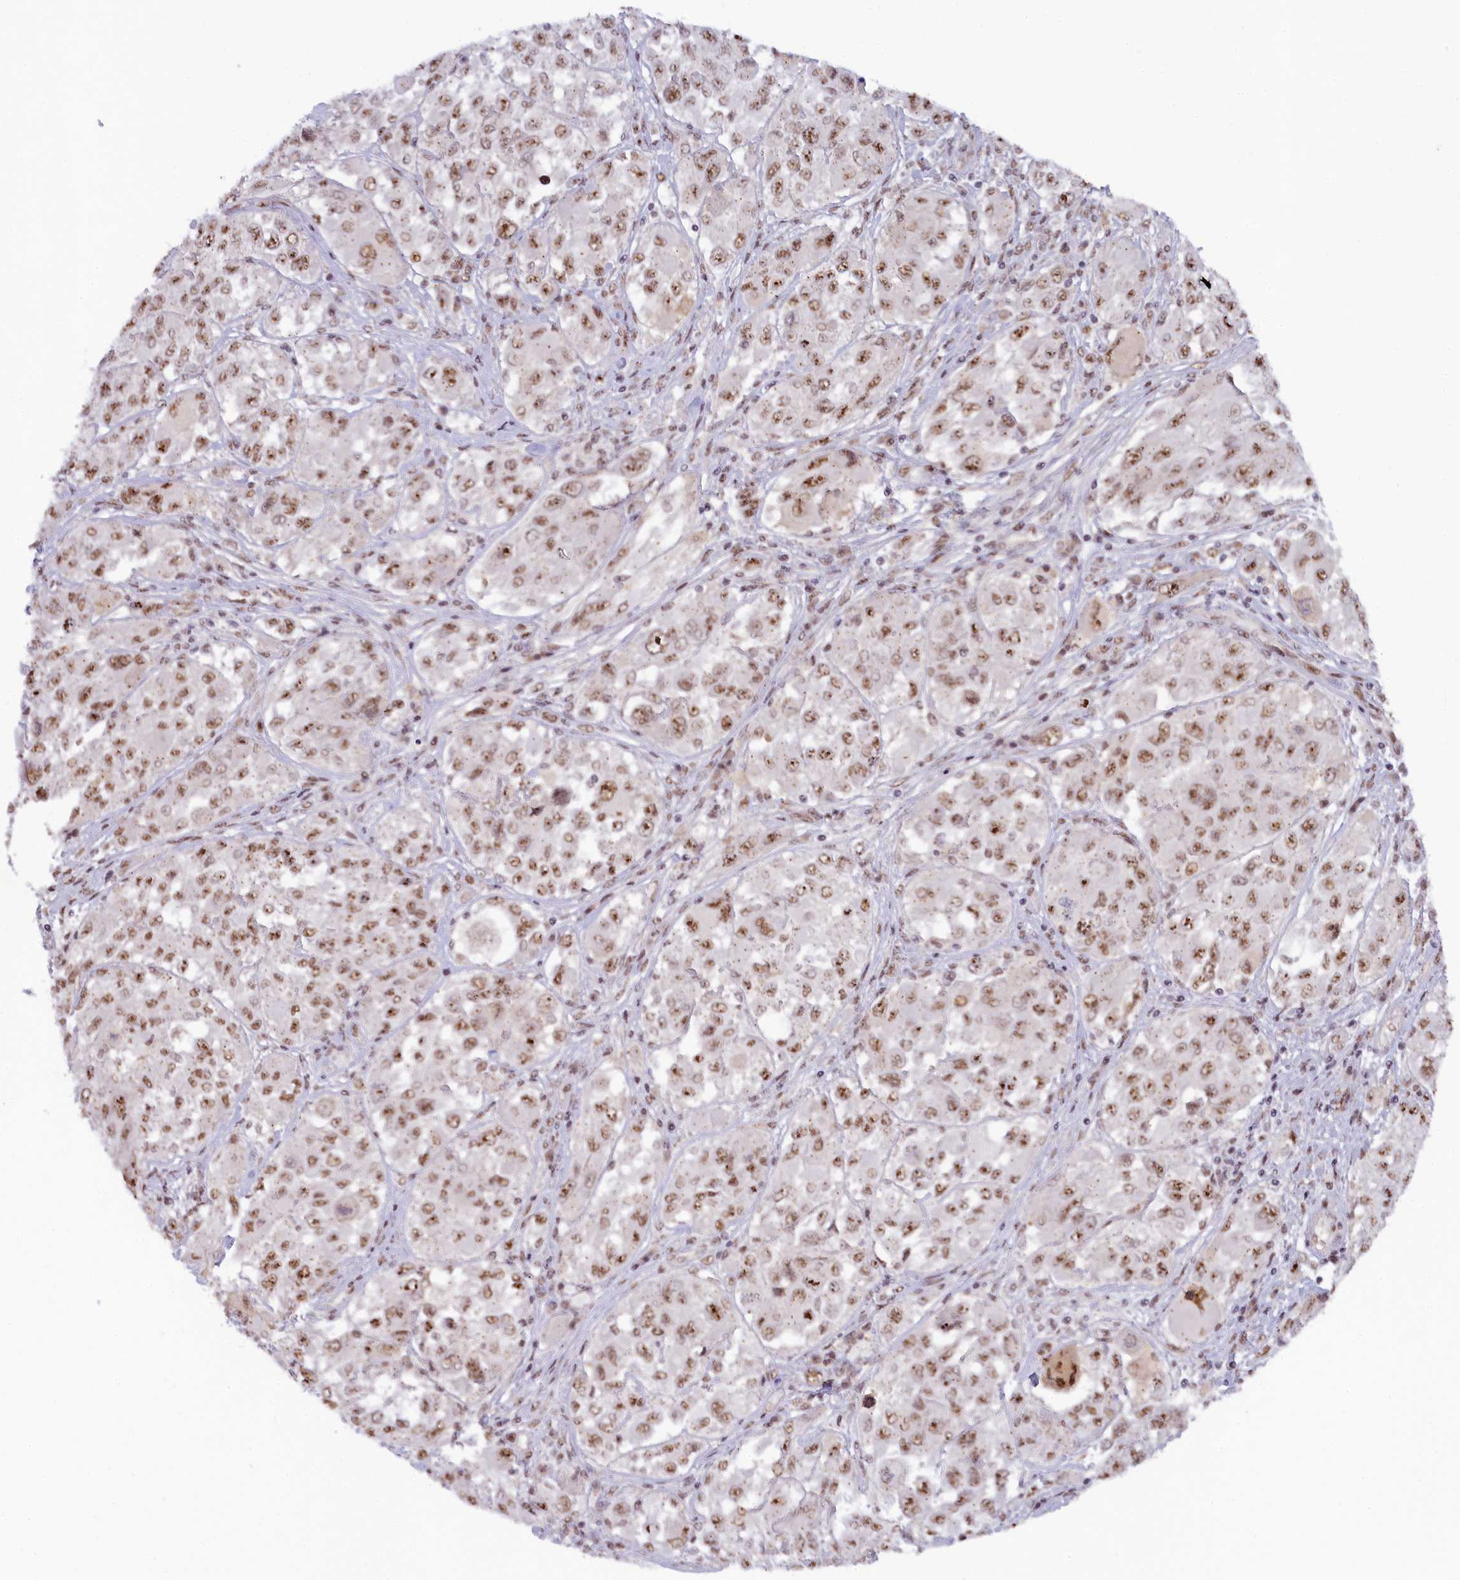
{"staining": {"intensity": "moderate", "quantity": ">75%", "location": "nuclear"}, "tissue": "melanoma", "cell_type": "Tumor cells", "image_type": "cancer", "snomed": [{"axis": "morphology", "description": "Malignant melanoma, NOS"}, {"axis": "topography", "description": "Skin"}], "caption": "This is an image of immunohistochemistry (IHC) staining of melanoma, which shows moderate staining in the nuclear of tumor cells.", "gene": "SEC31B", "patient": {"sex": "female", "age": 91}}